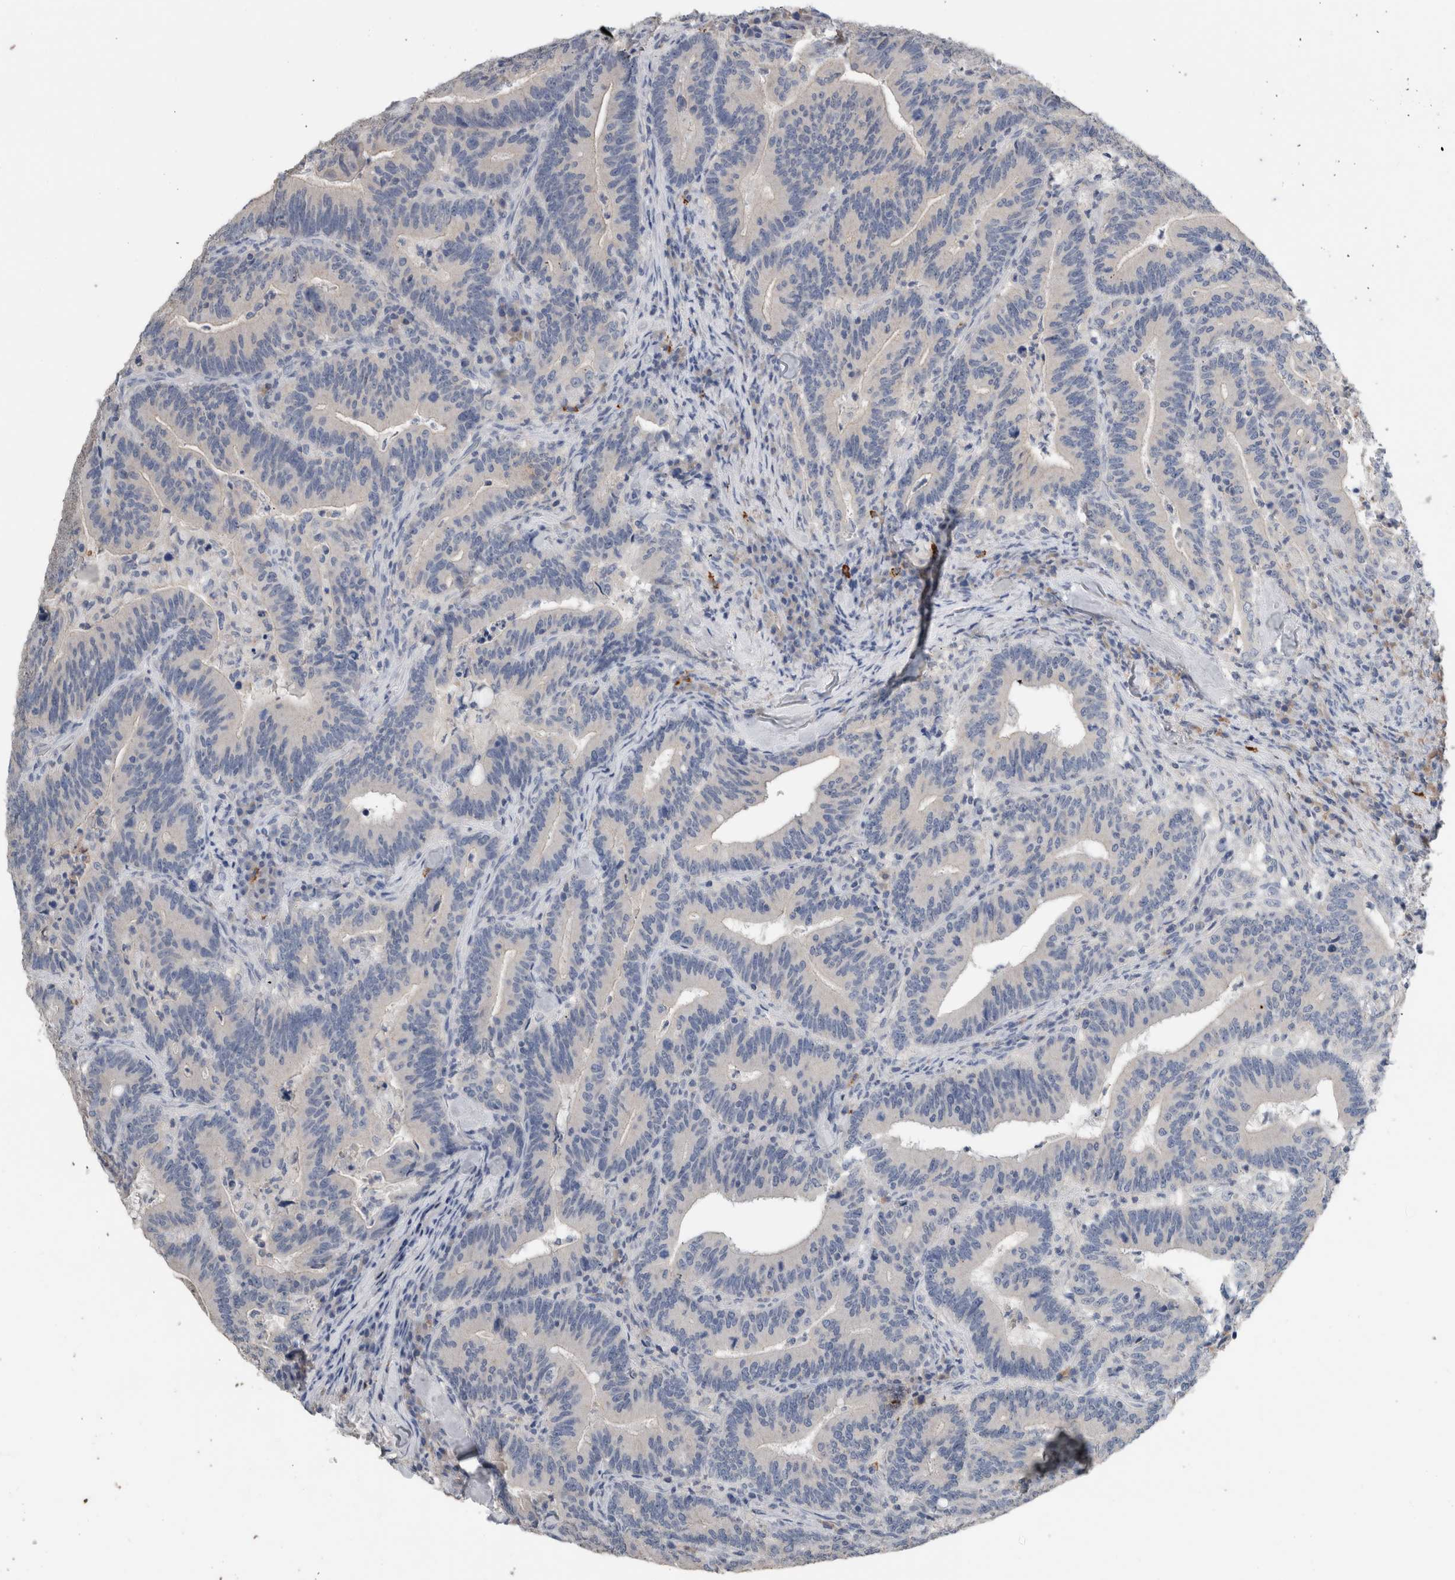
{"staining": {"intensity": "negative", "quantity": "none", "location": "none"}, "tissue": "colorectal cancer", "cell_type": "Tumor cells", "image_type": "cancer", "snomed": [{"axis": "morphology", "description": "Adenocarcinoma, NOS"}, {"axis": "topography", "description": "Colon"}], "caption": "Tumor cells show no significant protein positivity in colorectal cancer (adenocarcinoma).", "gene": "CRNN", "patient": {"sex": "female", "age": 66}}